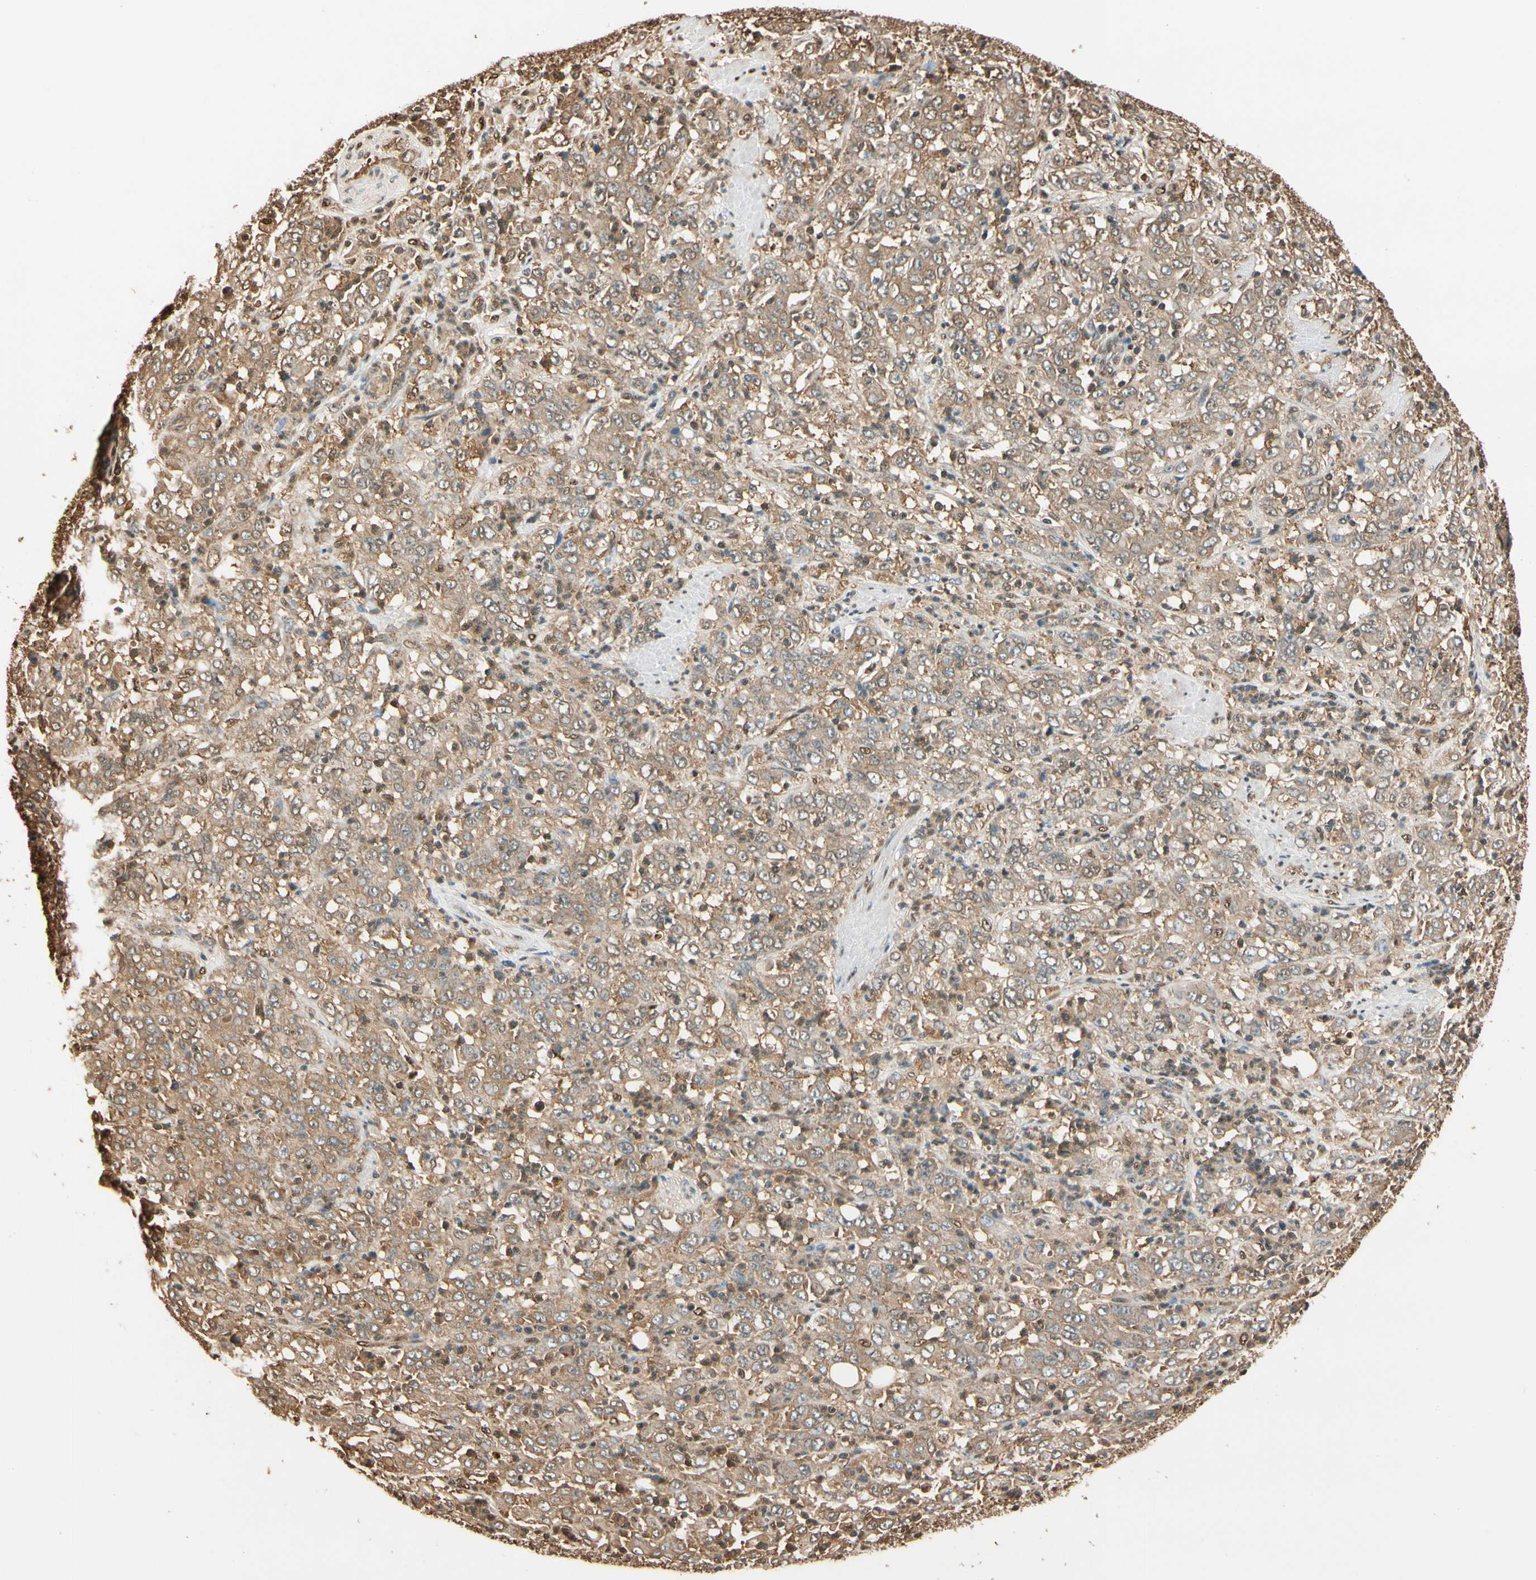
{"staining": {"intensity": "weak", "quantity": ">75%", "location": "cytoplasmic/membranous"}, "tissue": "stomach cancer", "cell_type": "Tumor cells", "image_type": "cancer", "snomed": [{"axis": "morphology", "description": "Adenocarcinoma, NOS"}, {"axis": "topography", "description": "Stomach, lower"}], "caption": "Immunohistochemical staining of human stomach adenocarcinoma displays low levels of weak cytoplasmic/membranous expression in about >75% of tumor cells.", "gene": "PNCK", "patient": {"sex": "female", "age": 71}}